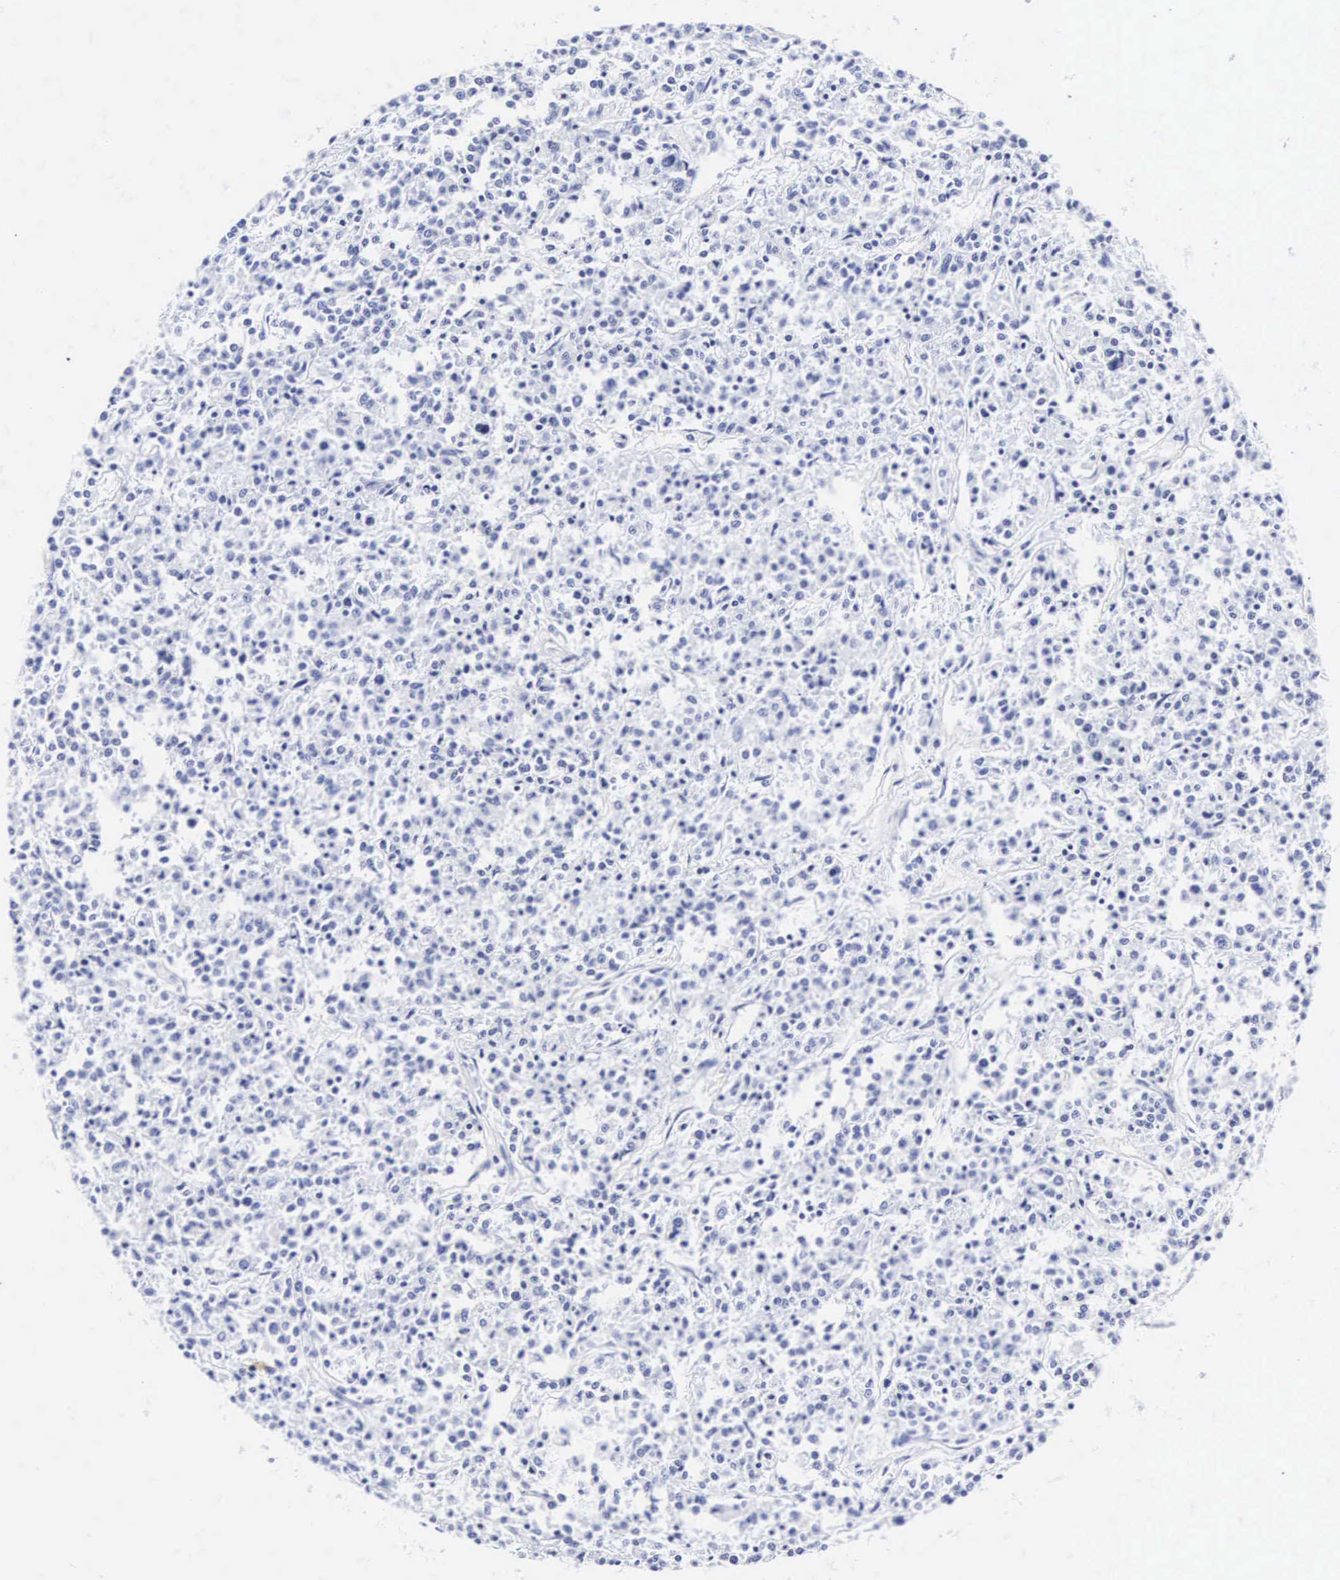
{"staining": {"intensity": "negative", "quantity": "none", "location": "none"}, "tissue": "lymphoma", "cell_type": "Tumor cells", "image_type": "cancer", "snomed": [{"axis": "morphology", "description": "Malignant lymphoma, non-Hodgkin's type, Low grade"}, {"axis": "topography", "description": "Small intestine"}], "caption": "This is a micrograph of immunohistochemistry (IHC) staining of lymphoma, which shows no expression in tumor cells.", "gene": "INS", "patient": {"sex": "female", "age": 59}}